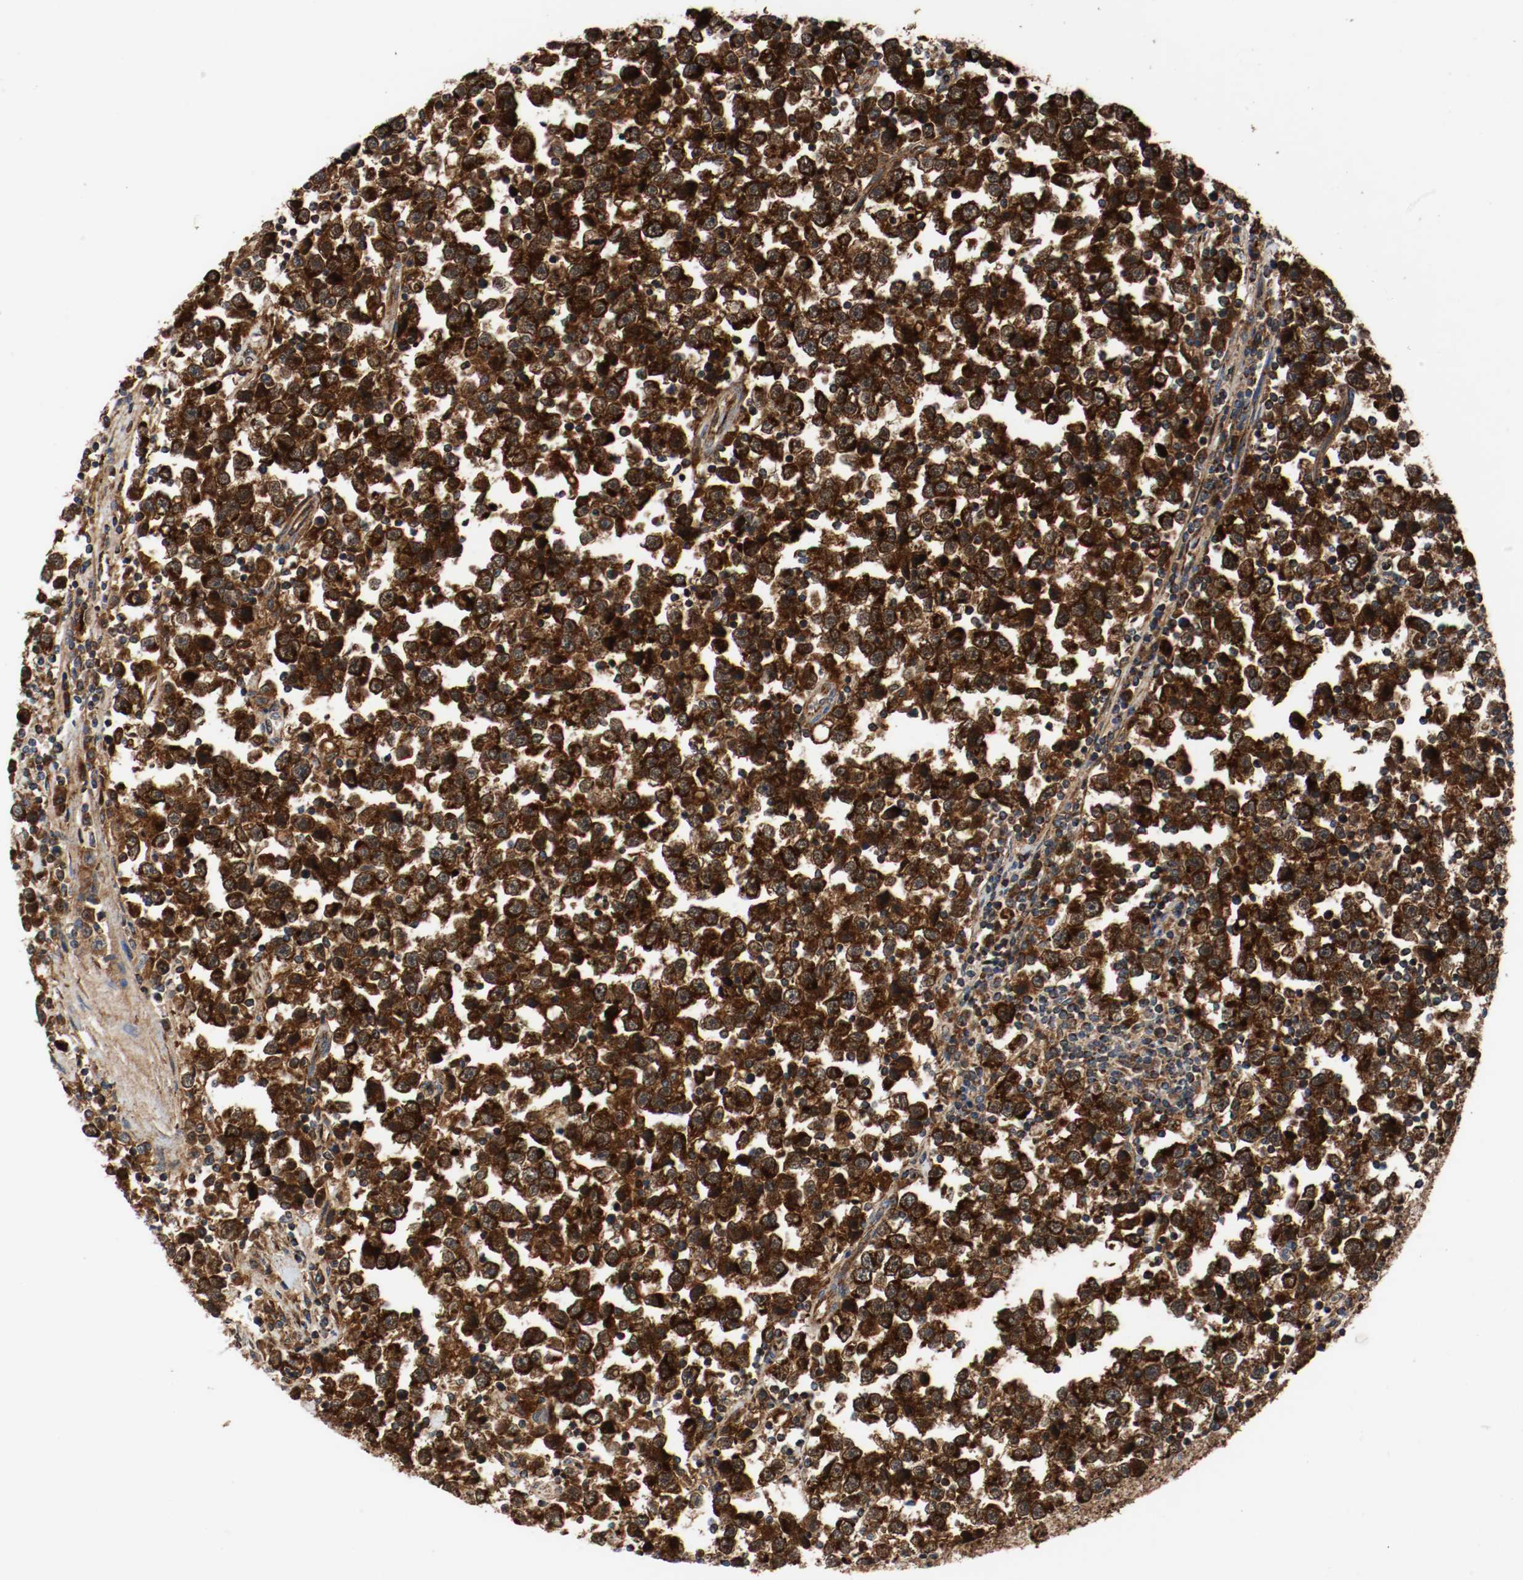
{"staining": {"intensity": "strong", "quantity": ">75%", "location": "cytoplasmic/membranous"}, "tissue": "testis cancer", "cell_type": "Tumor cells", "image_type": "cancer", "snomed": [{"axis": "morphology", "description": "Seminoma, NOS"}, {"axis": "topography", "description": "Testis"}], "caption": "High-magnification brightfield microscopy of testis seminoma stained with DAB (3,3'-diaminobenzidine) (brown) and counterstained with hematoxylin (blue). tumor cells exhibit strong cytoplasmic/membranous expression is seen in about>75% of cells.", "gene": "TXNRD1", "patient": {"sex": "male", "age": 43}}